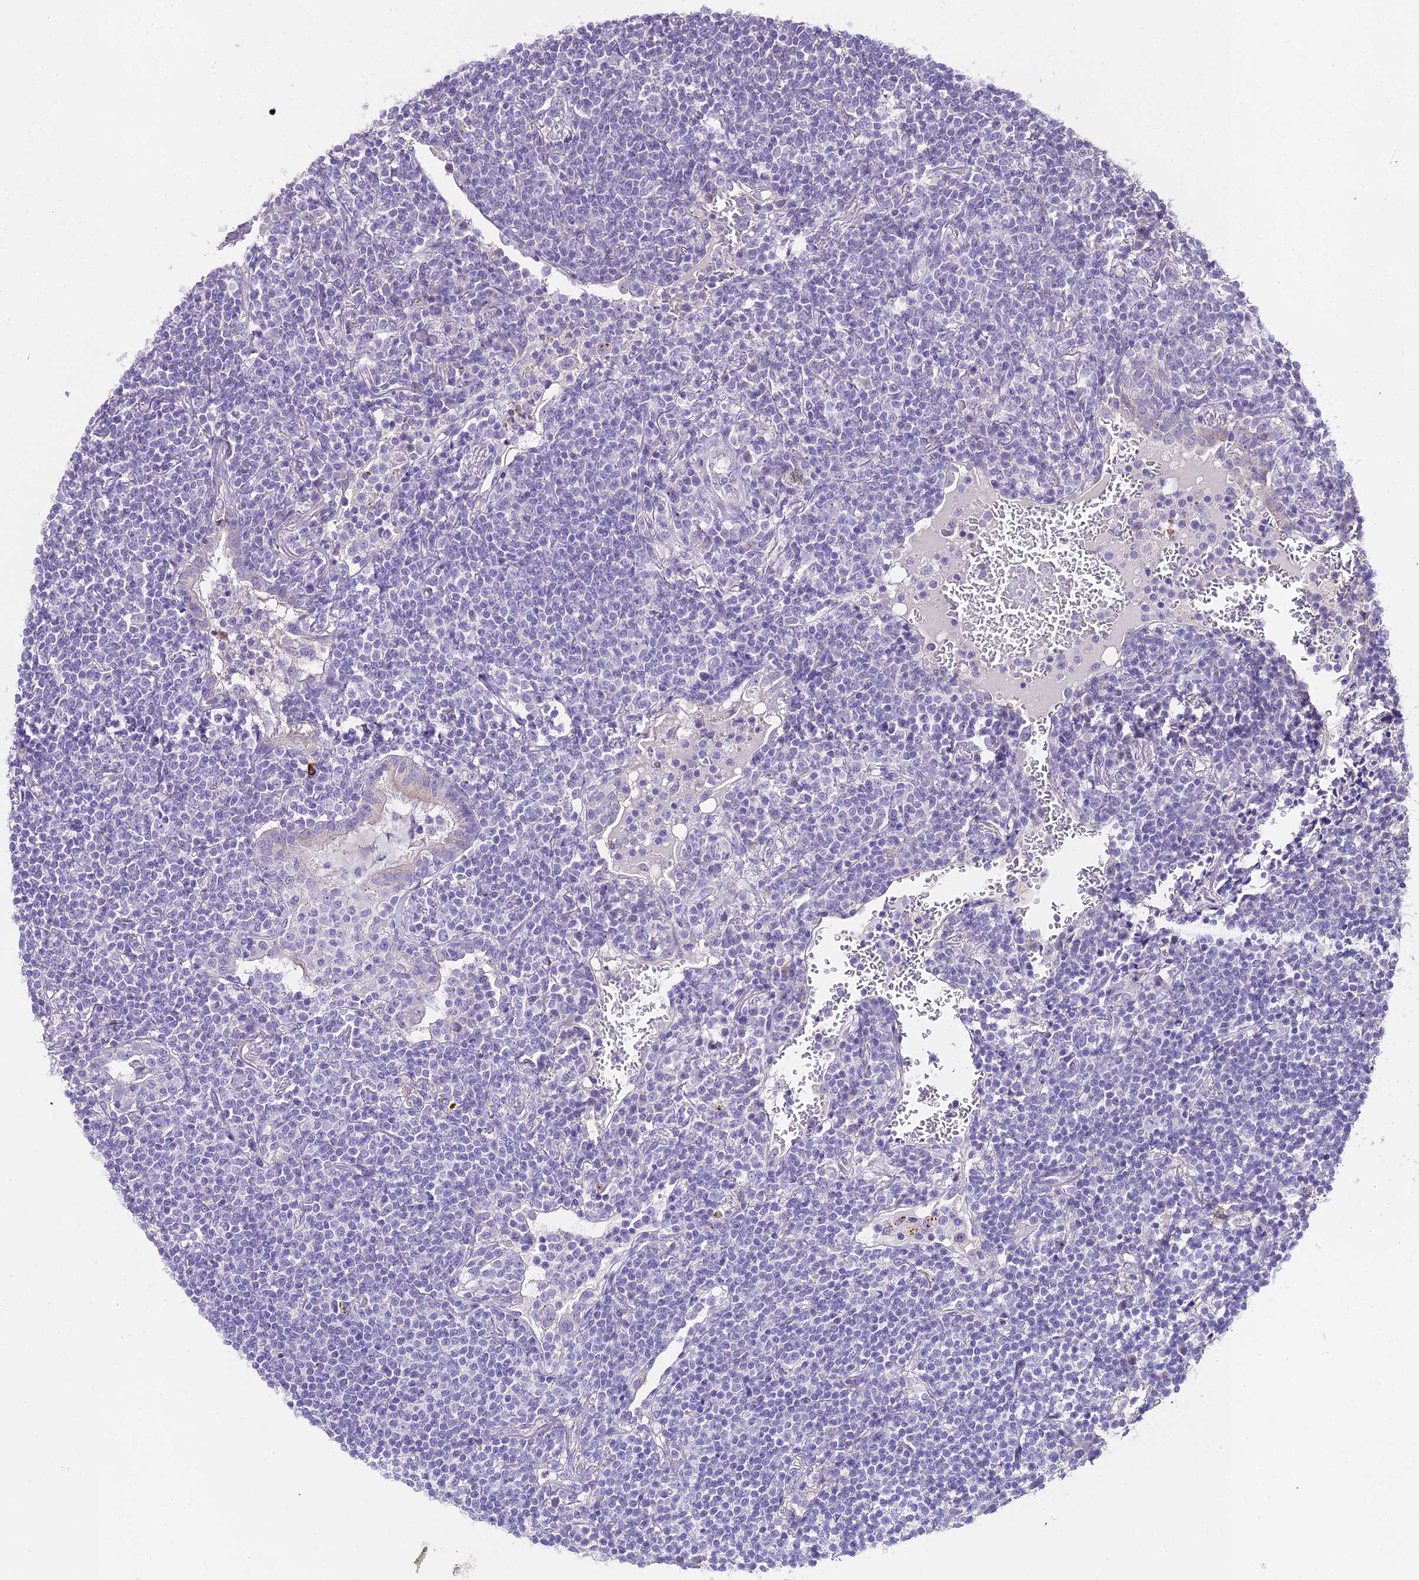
{"staining": {"intensity": "negative", "quantity": "none", "location": "none"}, "tissue": "lymphoma", "cell_type": "Tumor cells", "image_type": "cancer", "snomed": [{"axis": "morphology", "description": "Malignant lymphoma, non-Hodgkin's type, Low grade"}, {"axis": "topography", "description": "Lung"}], "caption": "This image is of malignant lymphoma, non-Hodgkin's type (low-grade) stained with IHC to label a protein in brown with the nuclei are counter-stained blue. There is no positivity in tumor cells.", "gene": "GLYAT", "patient": {"sex": "female", "age": 71}}